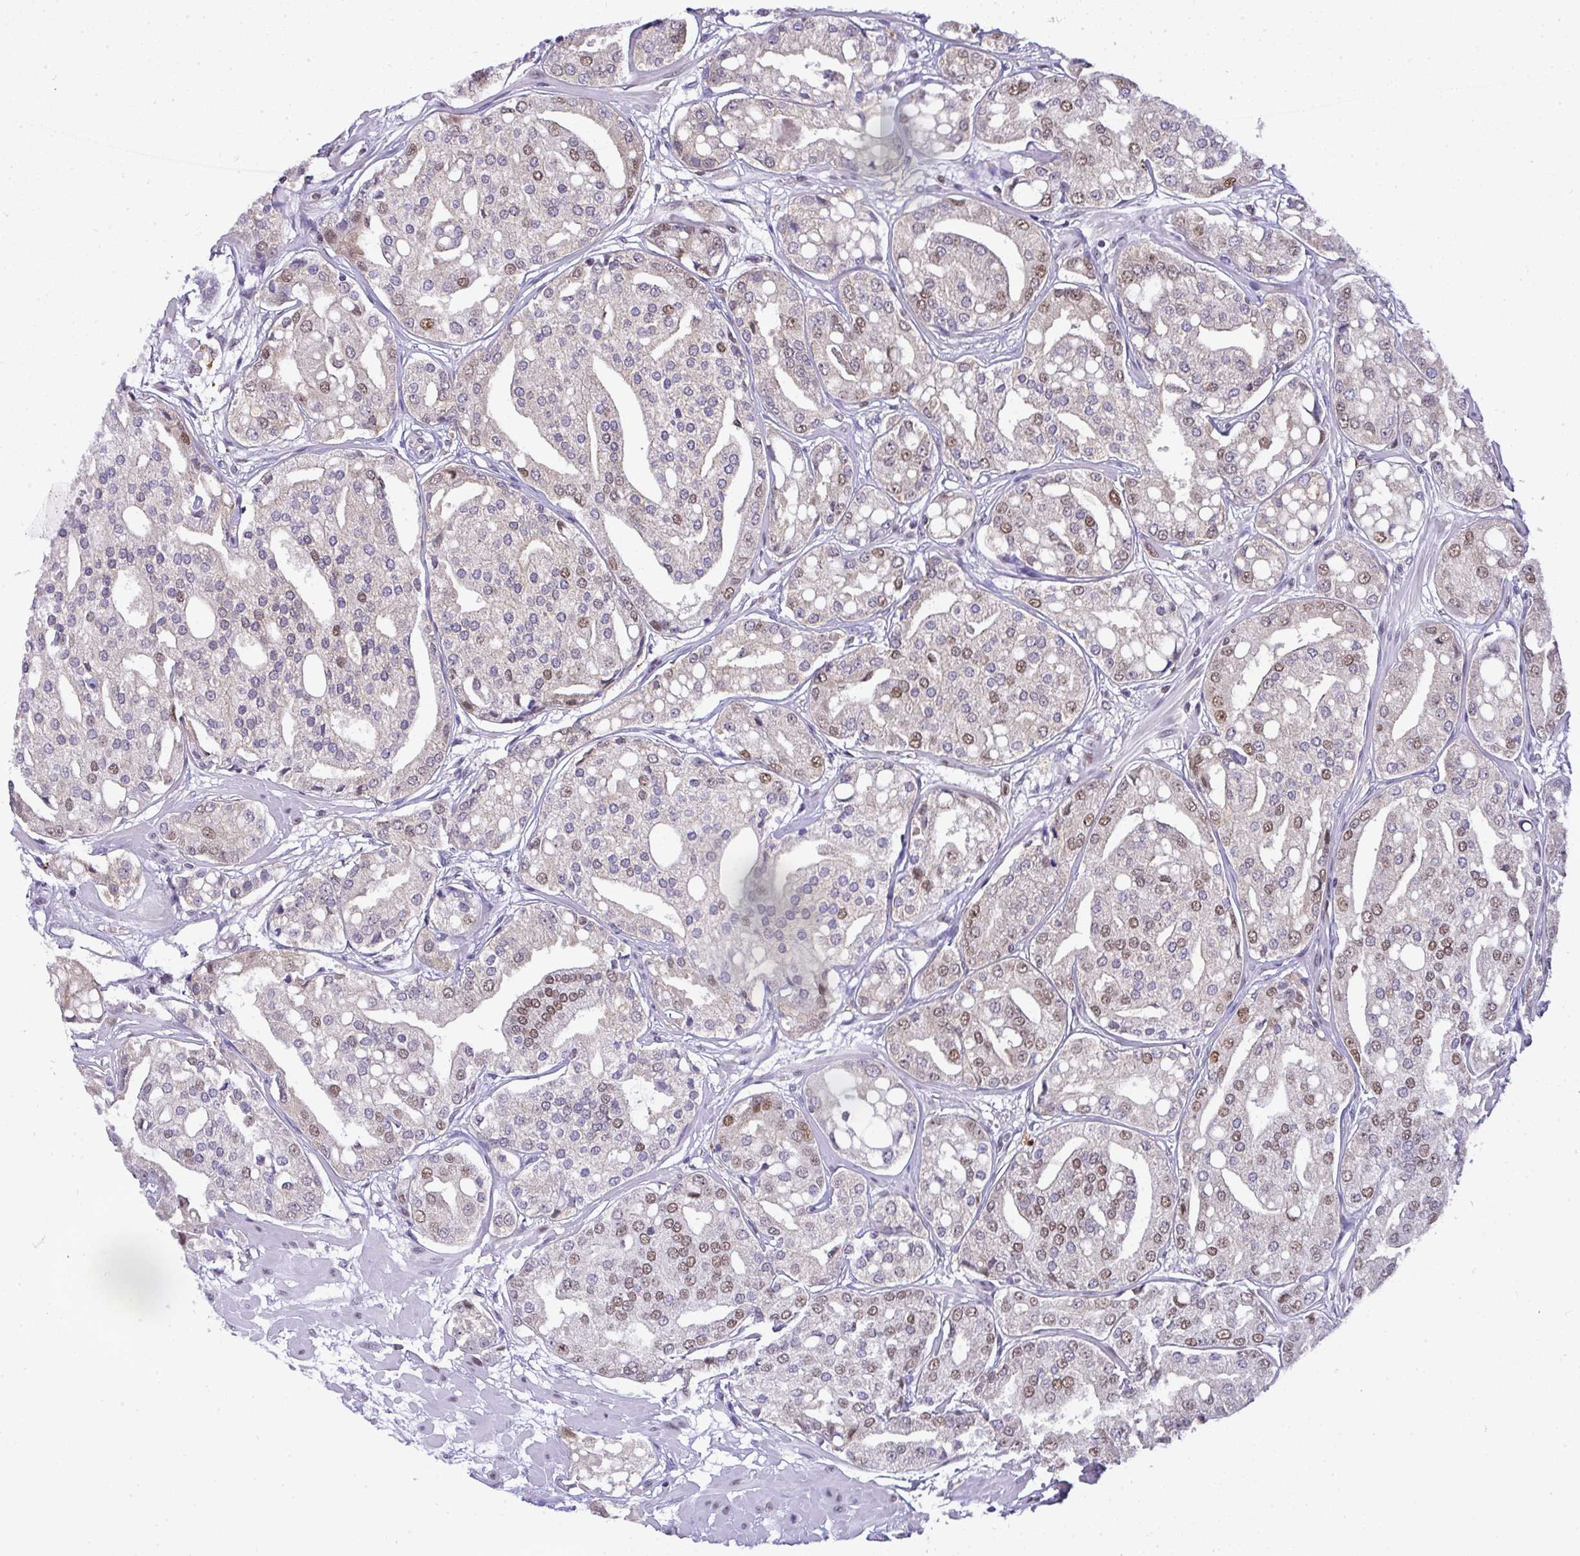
{"staining": {"intensity": "moderate", "quantity": "25%-75%", "location": "nuclear"}, "tissue": "renal cancer", "cell_type": "Tumor cells", "image_type": "cancer", "snomed": [{"axis": "morphology", "description": "Adenocarcinoma, NOS"}, {"axis": "topography", "description": "Urinary bladder"}], "caption": "Renal cancer (adenocarcinoma) stained for a protein (brown) displays moderate nuclear positive staining in about 25%-75% of tumor cells.", "gene": "BBX", "patient": {"sex": "male", "age": 61}}